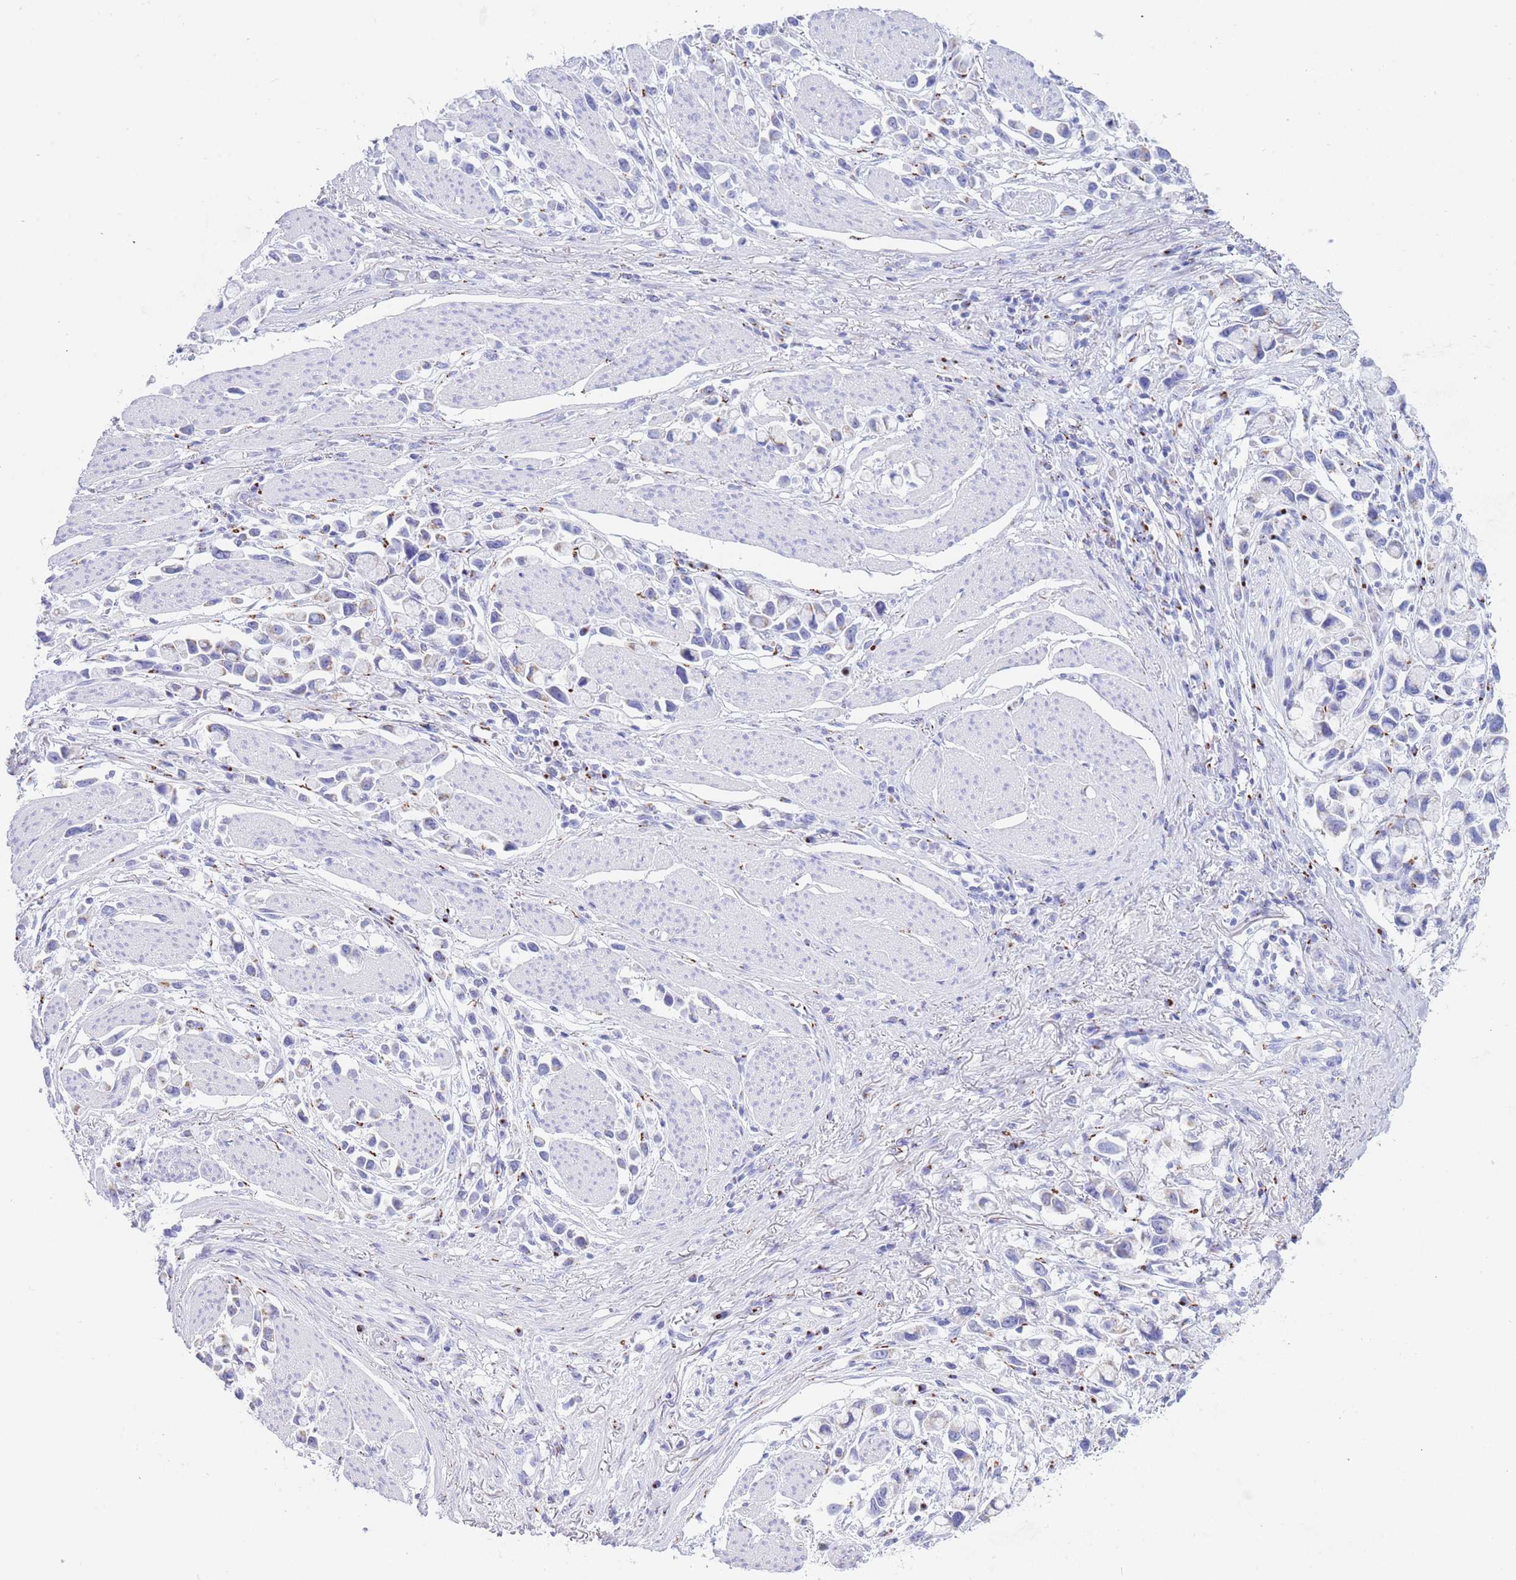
{"staining": {"intensity": "weak", "quantity": "<25%", "location": "cytoplasmic/membranous"}, "tissue": "stomach cancer", "cell_type": "Tumor cells", "image_type": "cancer", "snomed": [{"axis": "morphology", "description": "Adenocarcinoma, NOS"}, {"axis": "topography", "description": "Stomach"}], "caption": "Immunohistochemistry (IHC) micrograph of human stomach cancer (adenocarcinoma) stained for a protein (brown), which exhibits no positivity in tumor cells.", "gene": "FAM3C", "patient": {"sex": "female", "age": 81}}